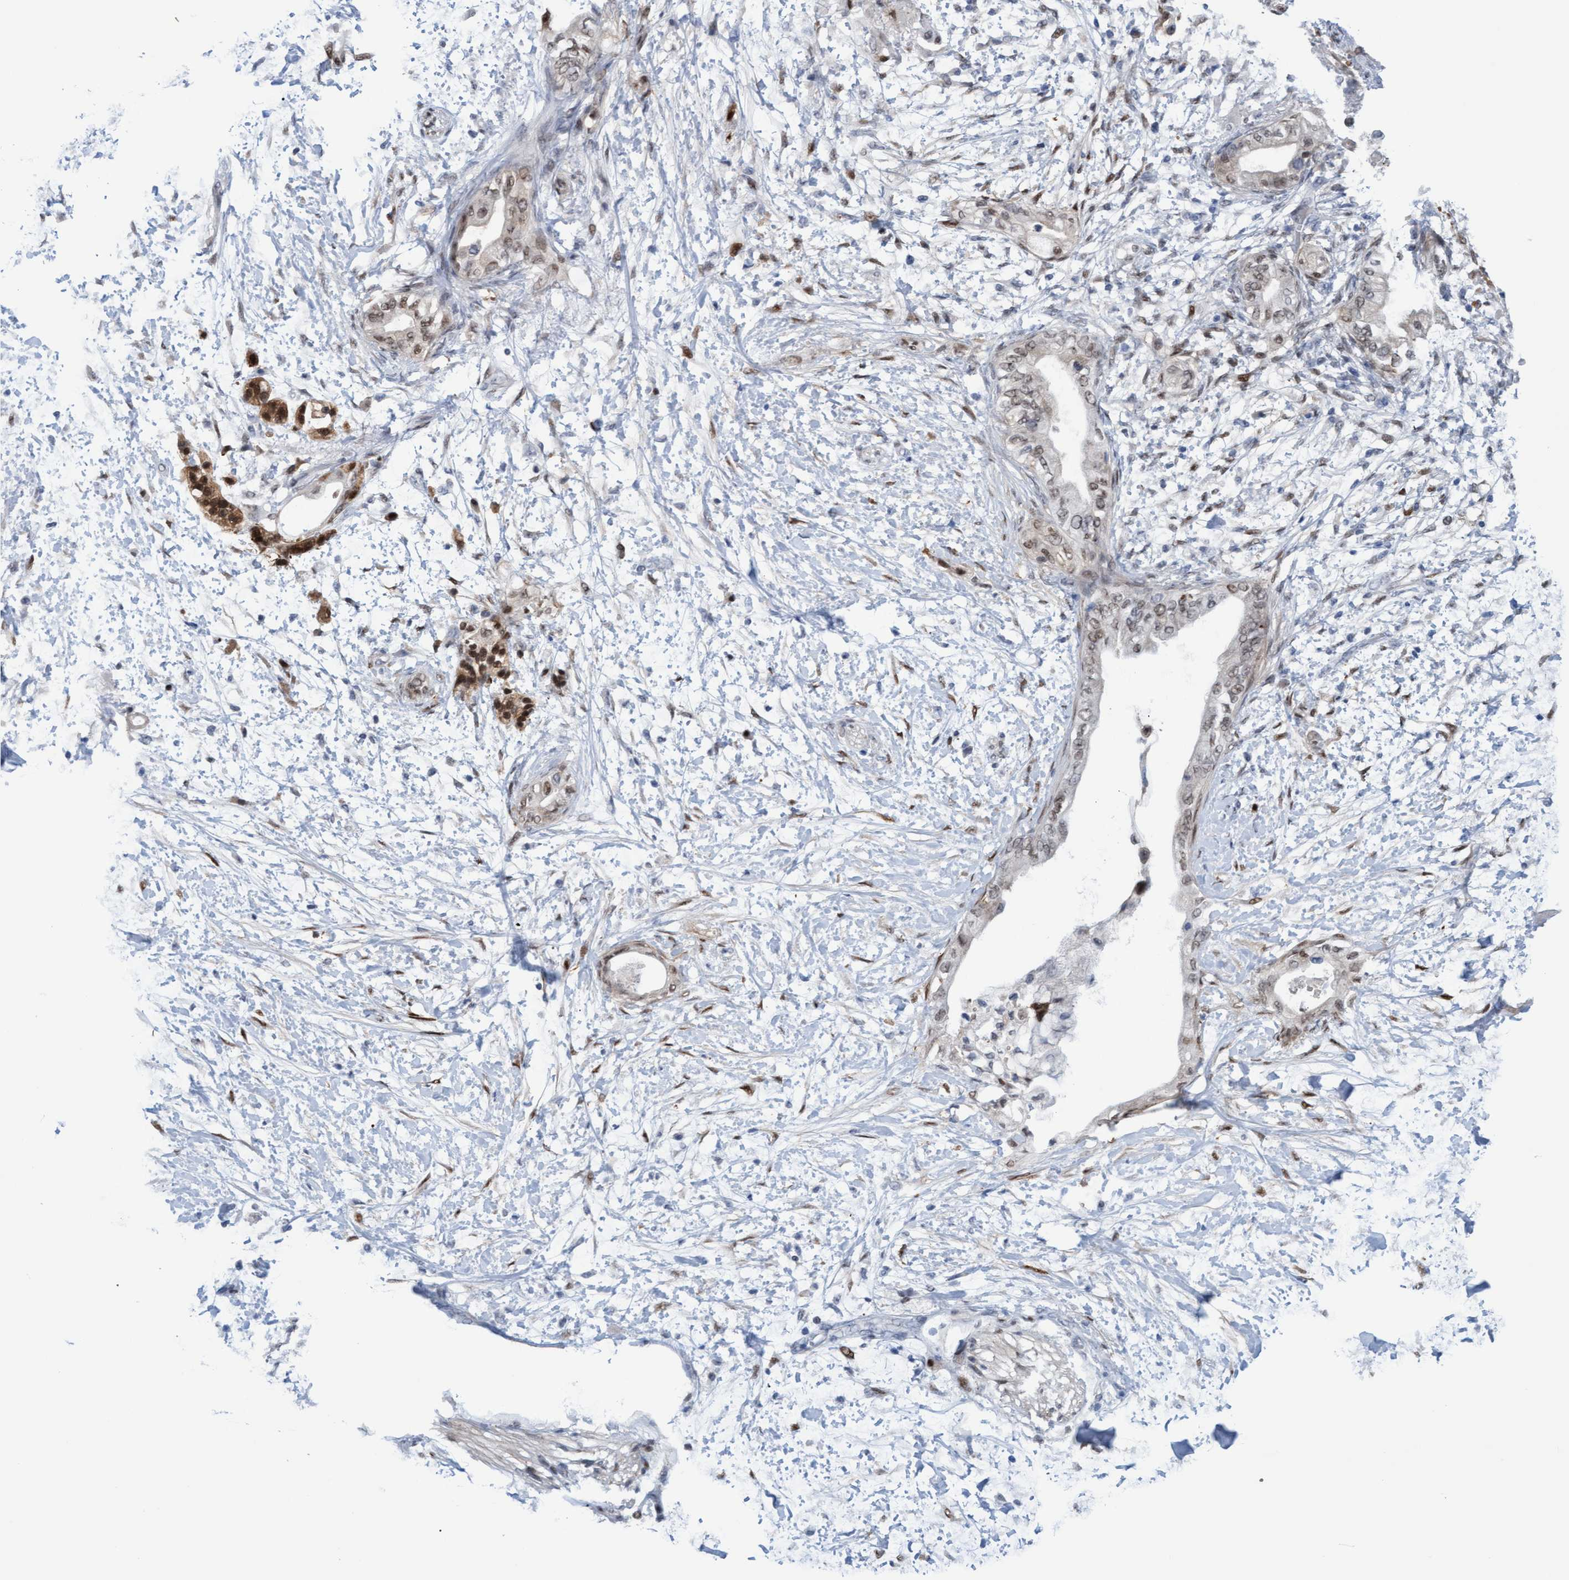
{"staining": {"intensity": "weak", "quantity": "<25%", "location": "cytoplasmic/membranous"}, "tissue": "adipose tissue", "cell_type": "Adipocytes", "image_type": "normal", "snomed": [{"axis": "morphology", "description": "Normal tissue, NOS"}, {"axis": "morphology", "description": "Adenocarcinoma, NOS"}, {"axis": "topography", "description": "Duodenum"}, {"axis": "topography", "description": "Peripheral nerve tissue"}], "caption": "Immunohistochemistry (IHC) of normal adipose tissue demonstrates no positivity in adipocytes. Brightfield microscopy of IHC stained with DAB (brown) and hematoxylin (blue), captured at high magnification.", "gene": "PINX1", "patient": {"sex": "female", "age": 60}}